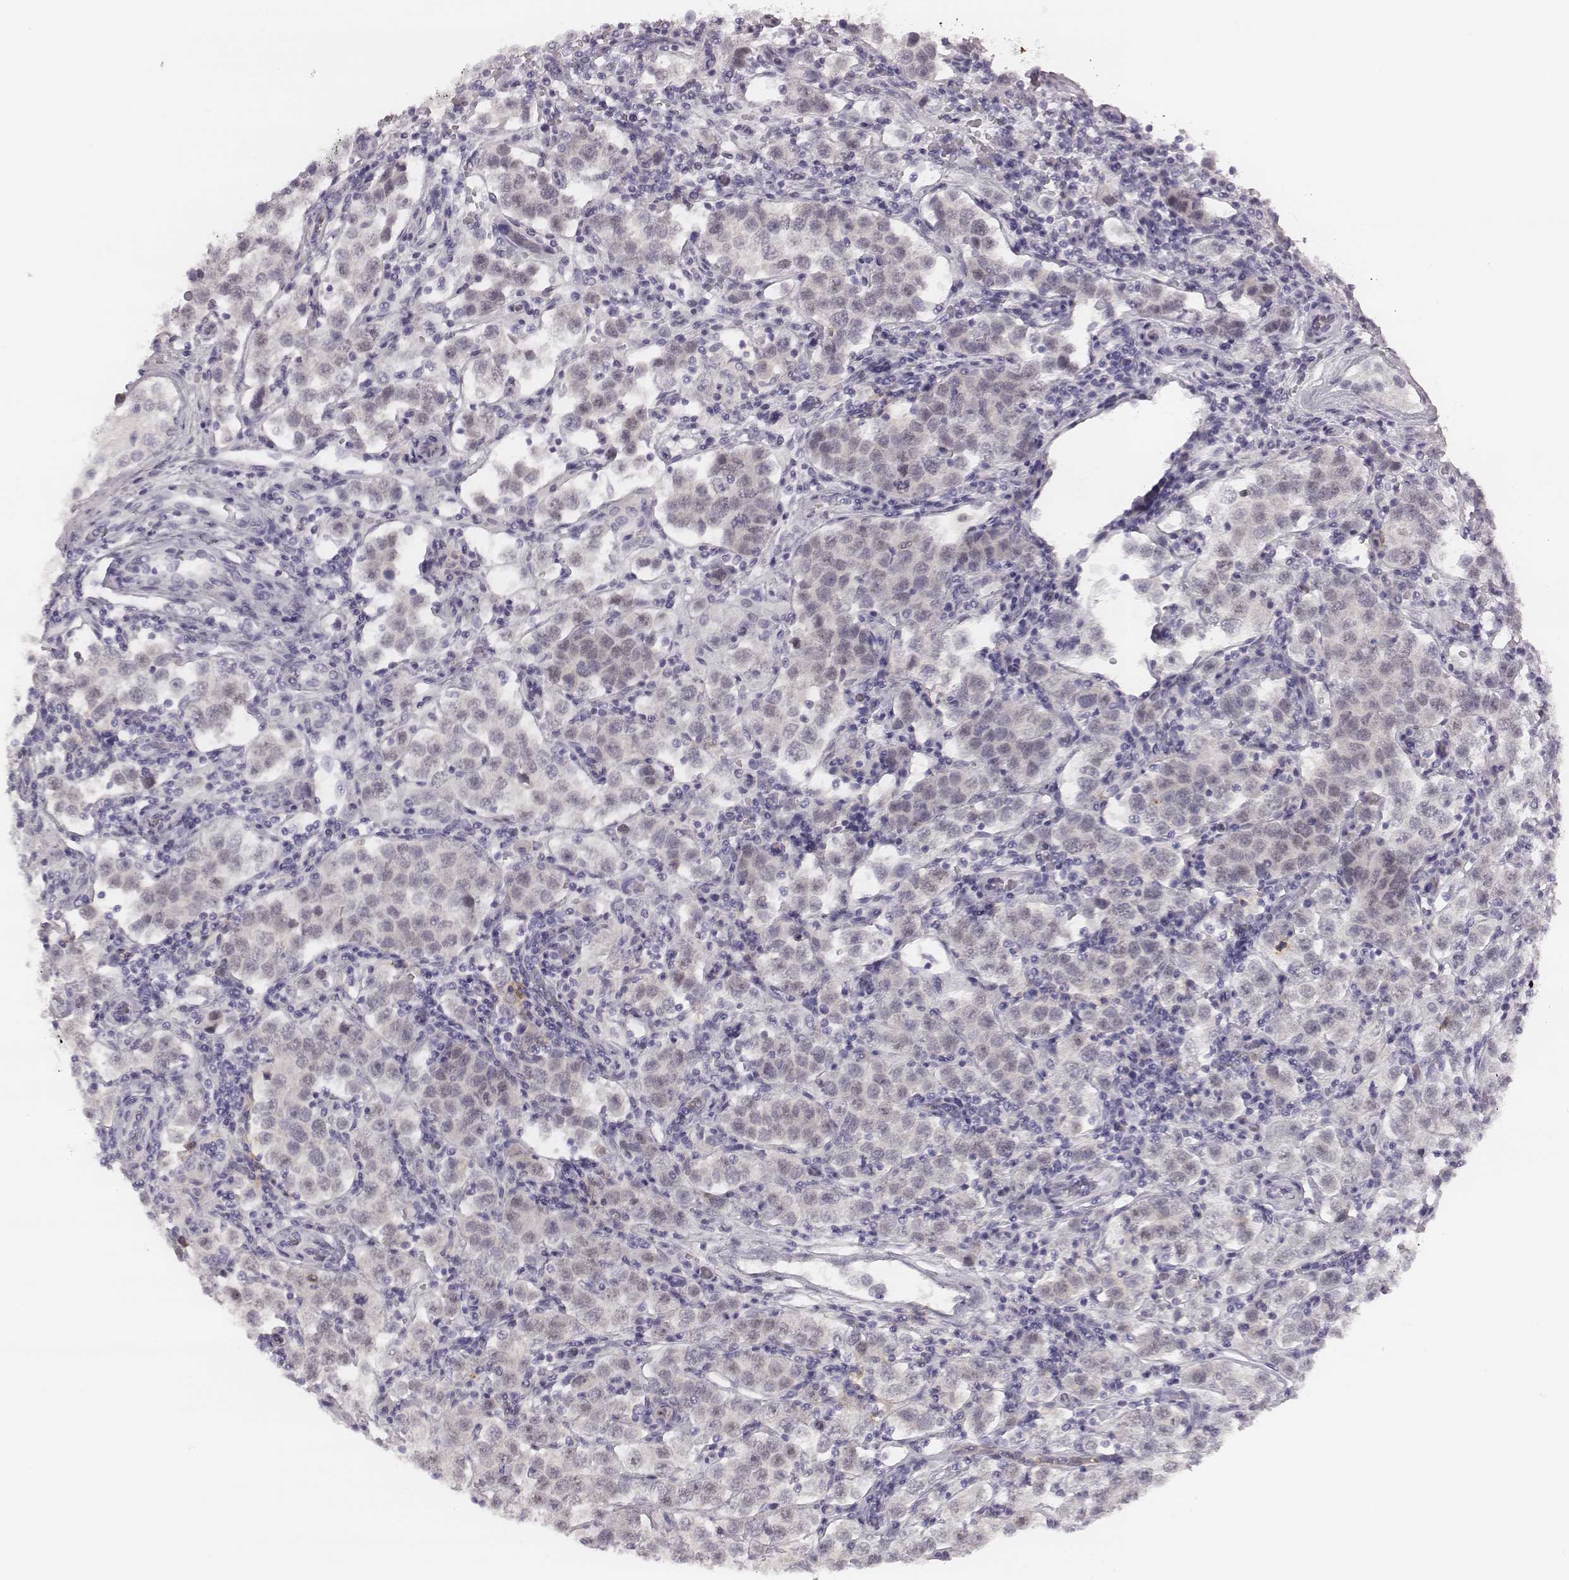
{"staining": {"intensity": "negative", "quantity": "none", "location": "none"}, "tissue": "testis cancer", "cell_type": "Tumor cells", "image_type": "cancer", "snomed": [{"axis": "morphology", "description": "Seminoma, NOS"}, {"axis": "topography", "description": "Testis"}], "caption": "A high-resolution photomicrograph shows immunohistochemistry staining of seminoma (testis), which shows no significant expression in tumor cells. (DAB IHC with hematoxylin counter stain).", "gene": "KCNJ12", "patient": {"sex": "male", "age": 37}}